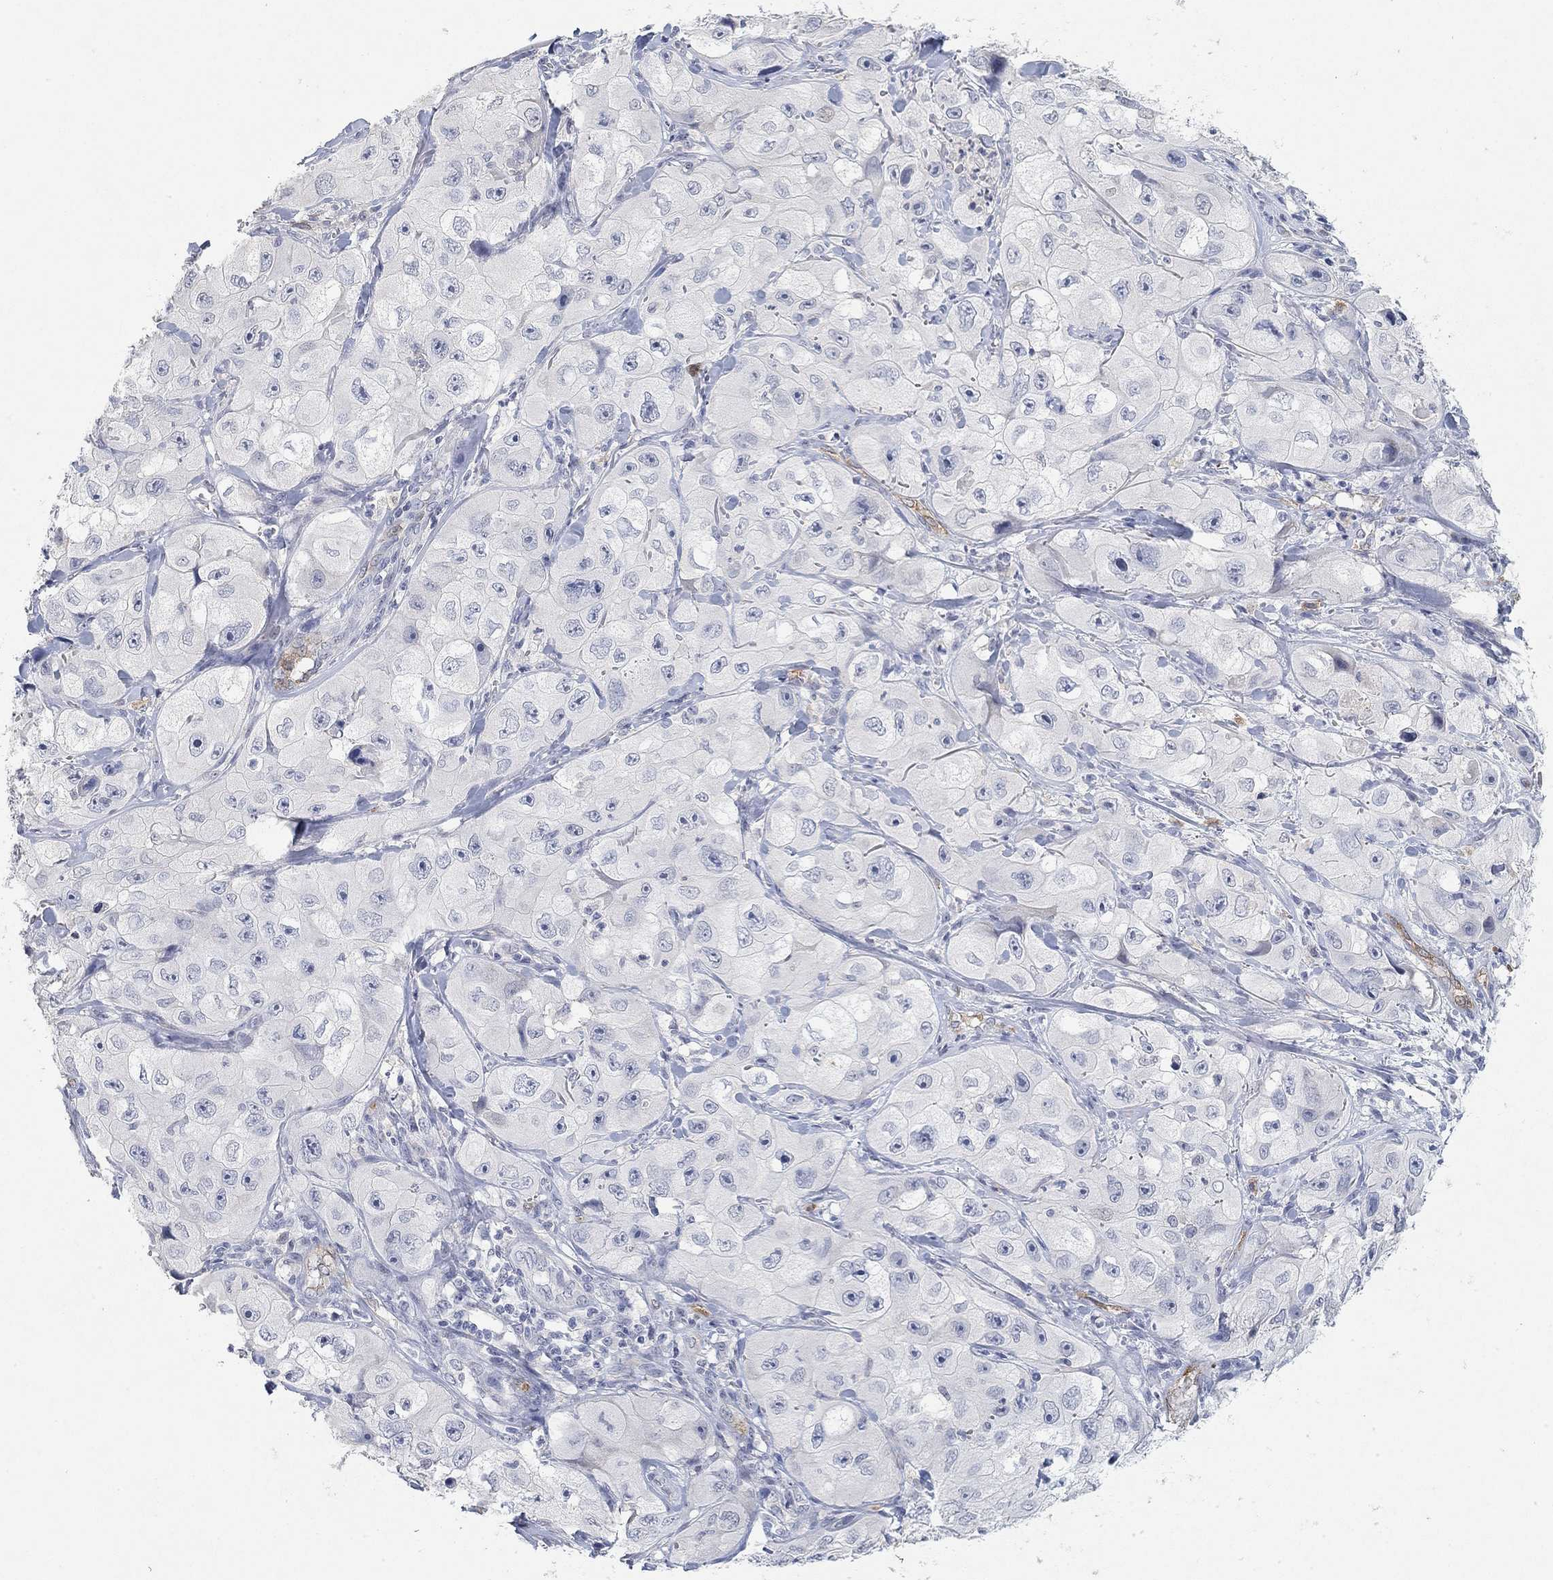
{"staining": {"intensity": "negative", "quantity": "none", "location": "none"}, "tissue": "skin cancer", "cell_type": "Tumor cells", "image_type": "cancer", "snomed": [{"axis": "morphology", "description": "Squamous cell carcinoma, NOS"}, {"axis": "topography", "description": "Skin"}, {"axis": "topography", "description": "Subcutis"}], "caption": "Immunohistochemistry of human squamous cell carcinoma (skin) reveals no expression in tumor cells. (DAB immunohistochemistry (IHC) visualized using brightfield microscopy, high magnification).", "gene": "VAT1L", "patient": {"sex": "male", "age": 73}}